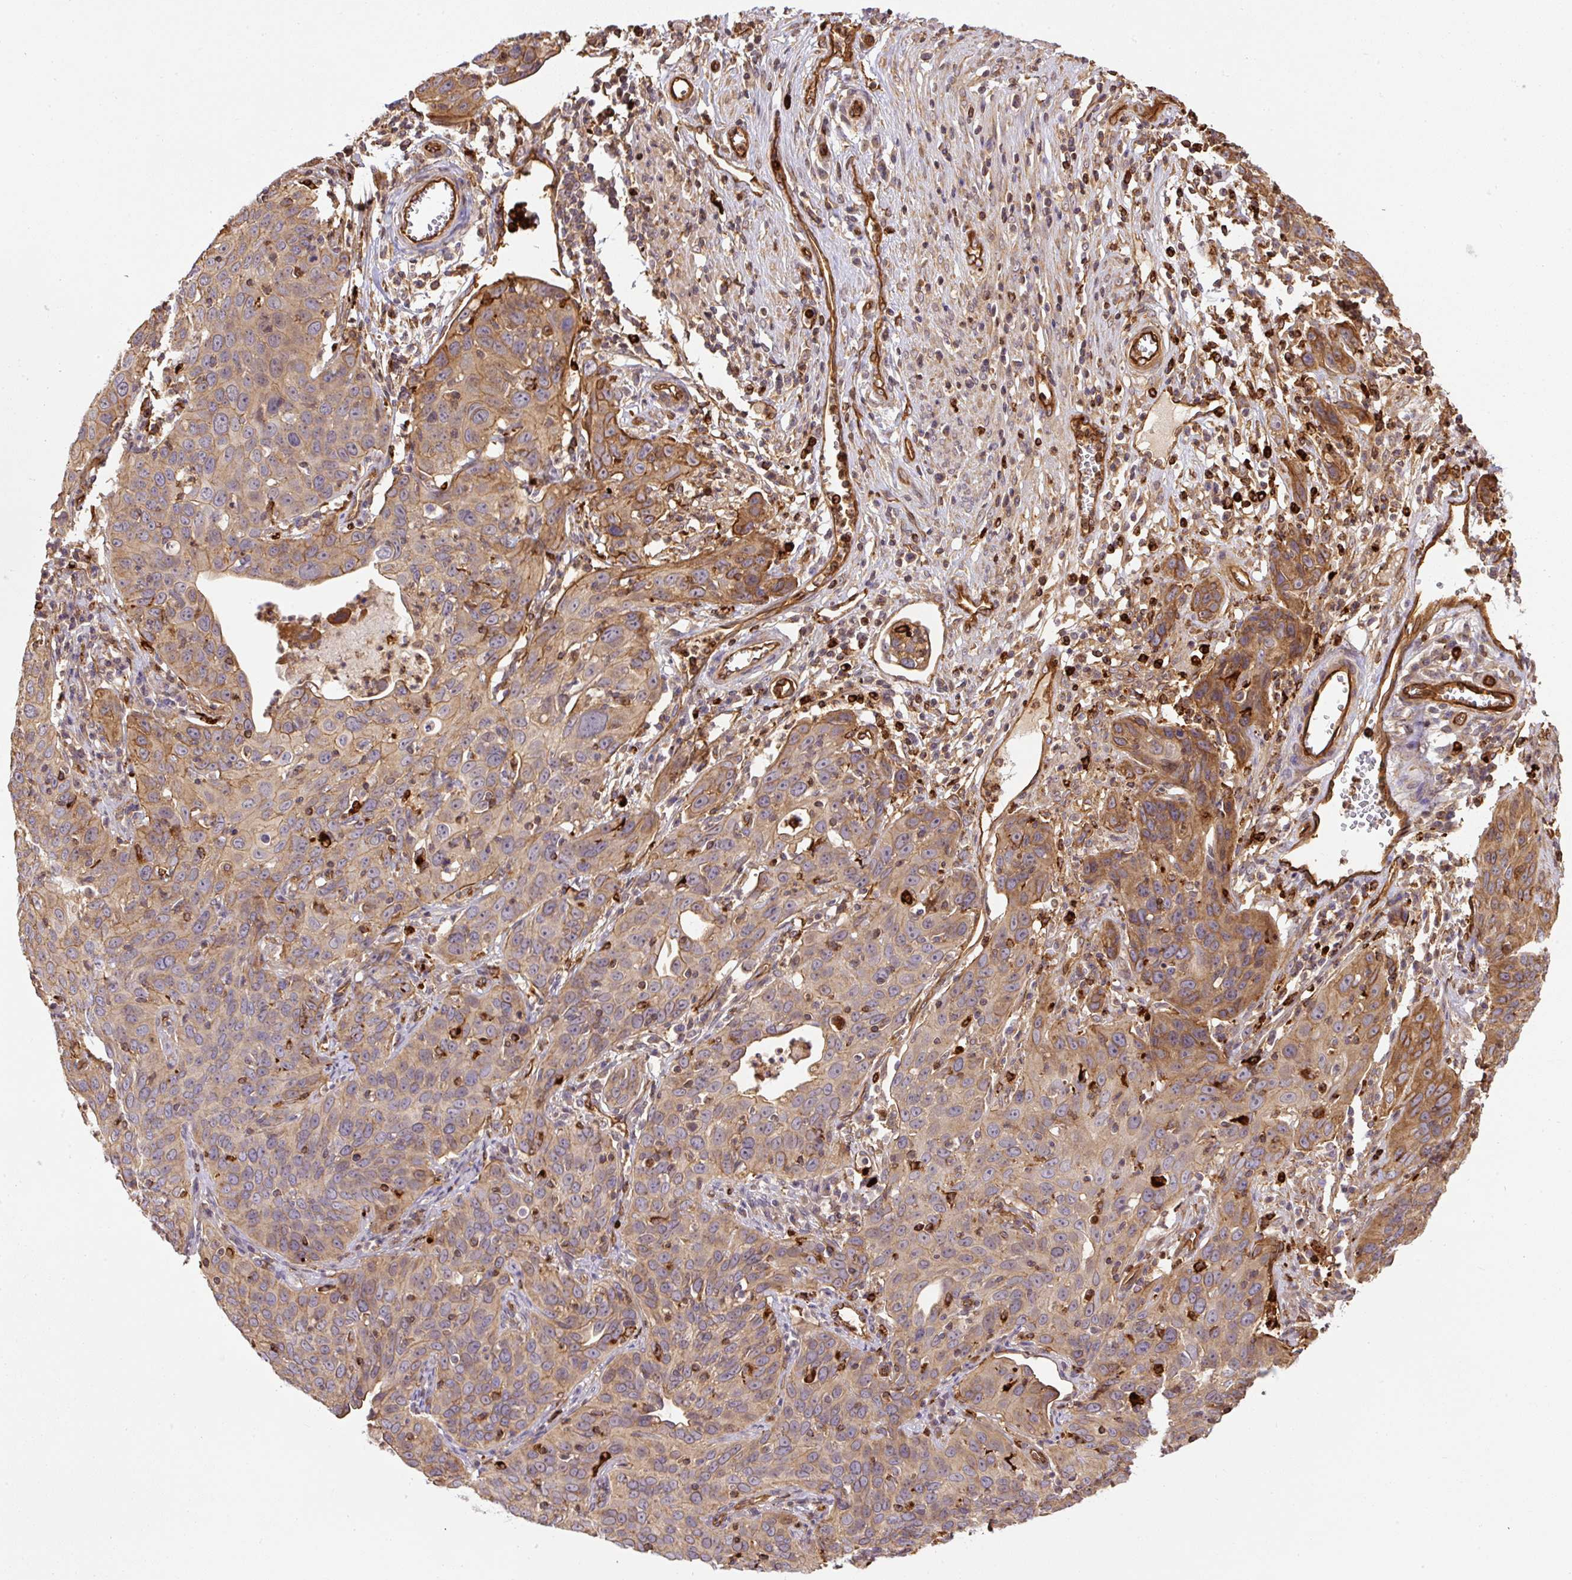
{"staining": {"intensity": "moderate", "quantity": ">75%", "location": "cytoplasmic/membranous"}, "tissue": "cervical cancer", "cell_type": "Tumor cells", "image_type": "cancer", "snomed": [{"axis": "morphology", "description": "Squamous cell carcinoma, NOS"}, {"axis": "topography", "description": "Cervix"}], "caption": "Human squamous cell carcinoma (cervical) stained for a protein (brown) exhibits moderate cytoplasmic/membranous positive expression in about >75% of tumor cells.", "gene": "B3GALT5", "patient": {"sex": "female", "age": 36}}